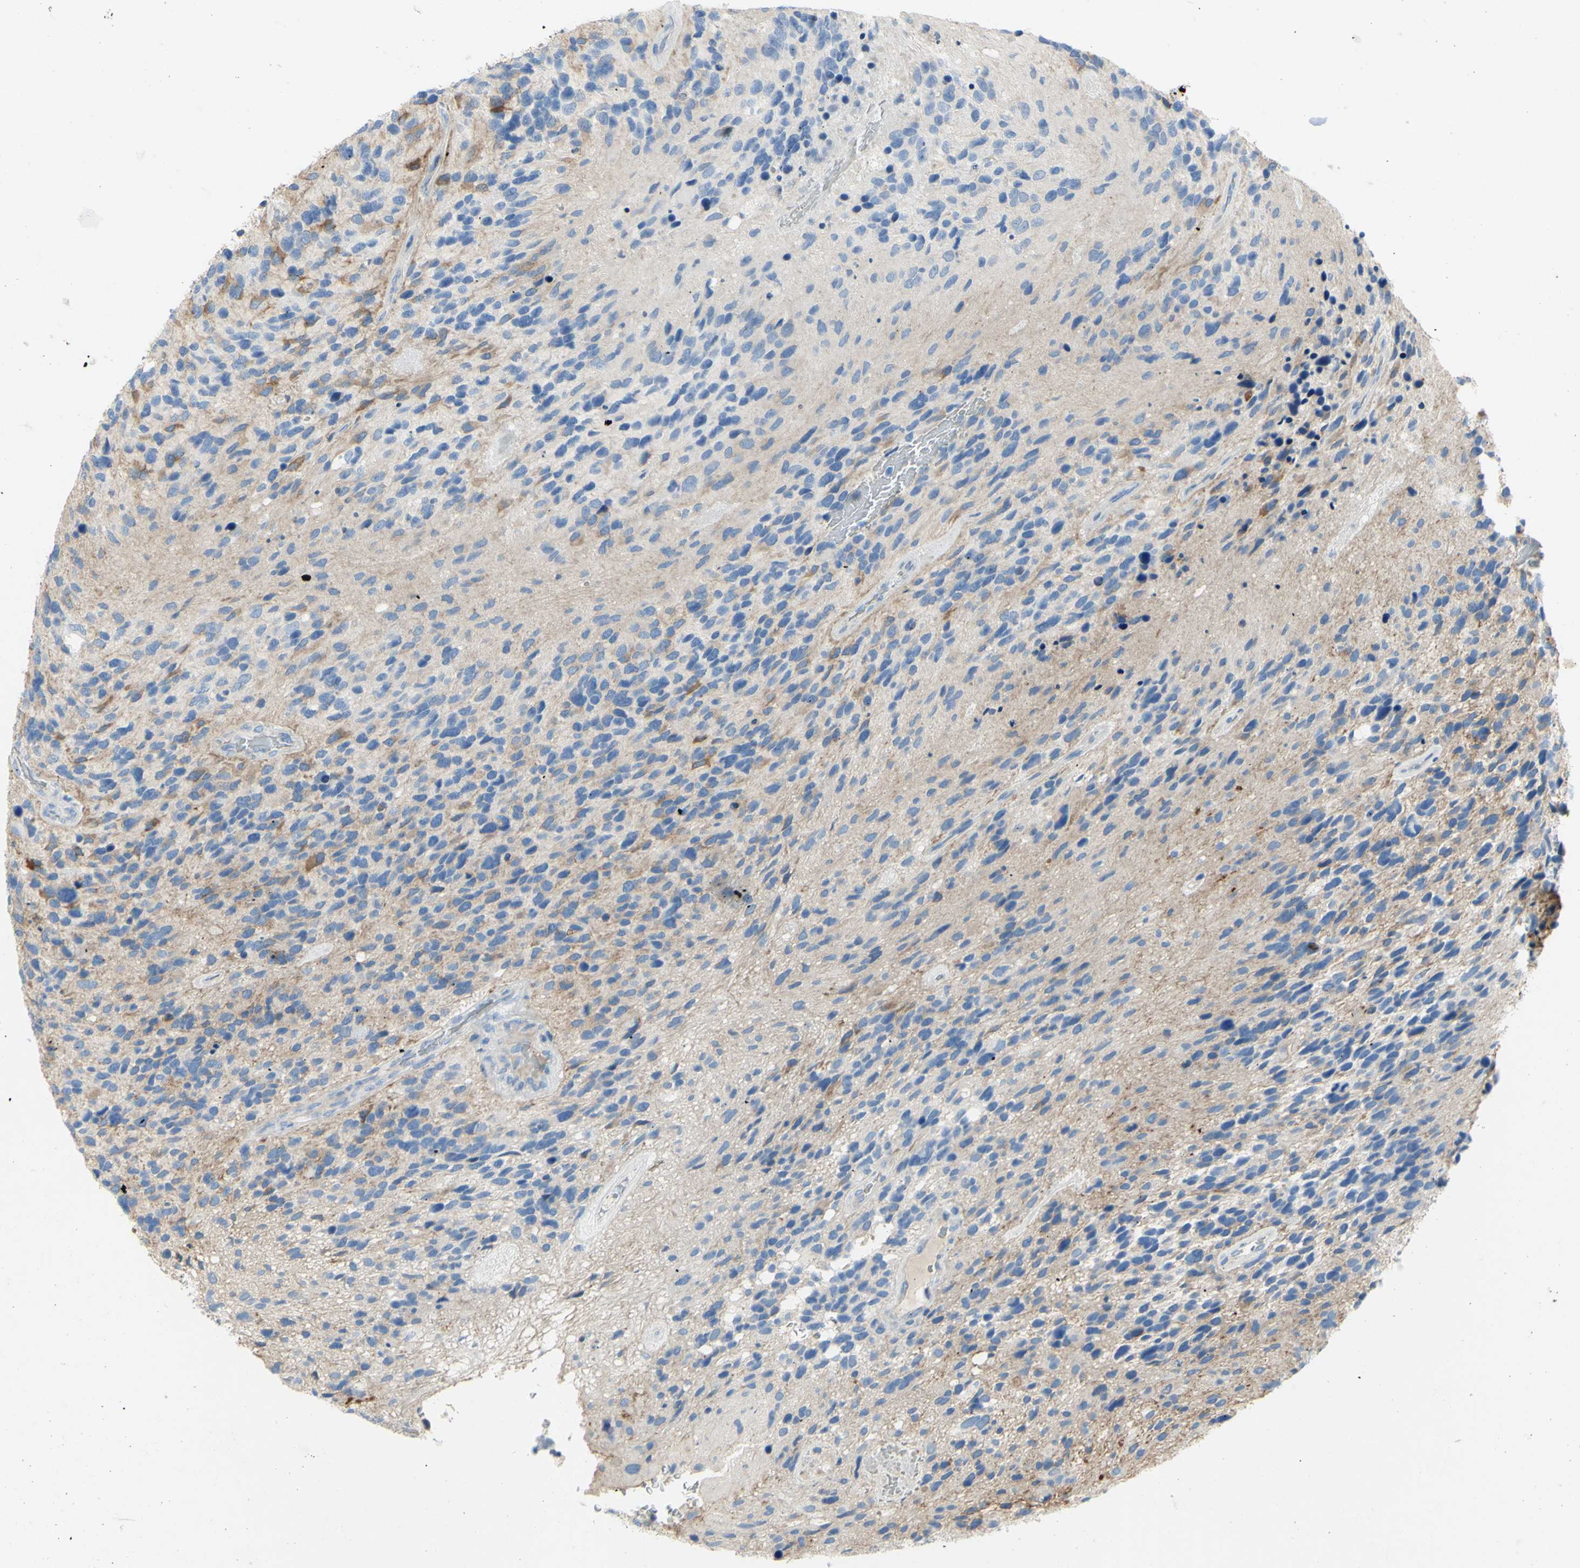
{"staining": {"intensity": "weak", "quantity": ">75%", "location": "cytoplasmic/membranous"}, "tissue": "glioma", "cell_type": "Tumor cells", "image_type": "cancer", "snomed": [{"axis": "morphology", "description": "Glioma, malignant, High grade"}, {"axis": "topography", "description": "Brain"}], "caption": "Immunohistochemical staining of glioma demonstrates low levels of weak cytoplasmic/membranous staining in about >75% of tumor cells.", "gene": "MUC1", "patient": {"sex": "female", "age": 58}}